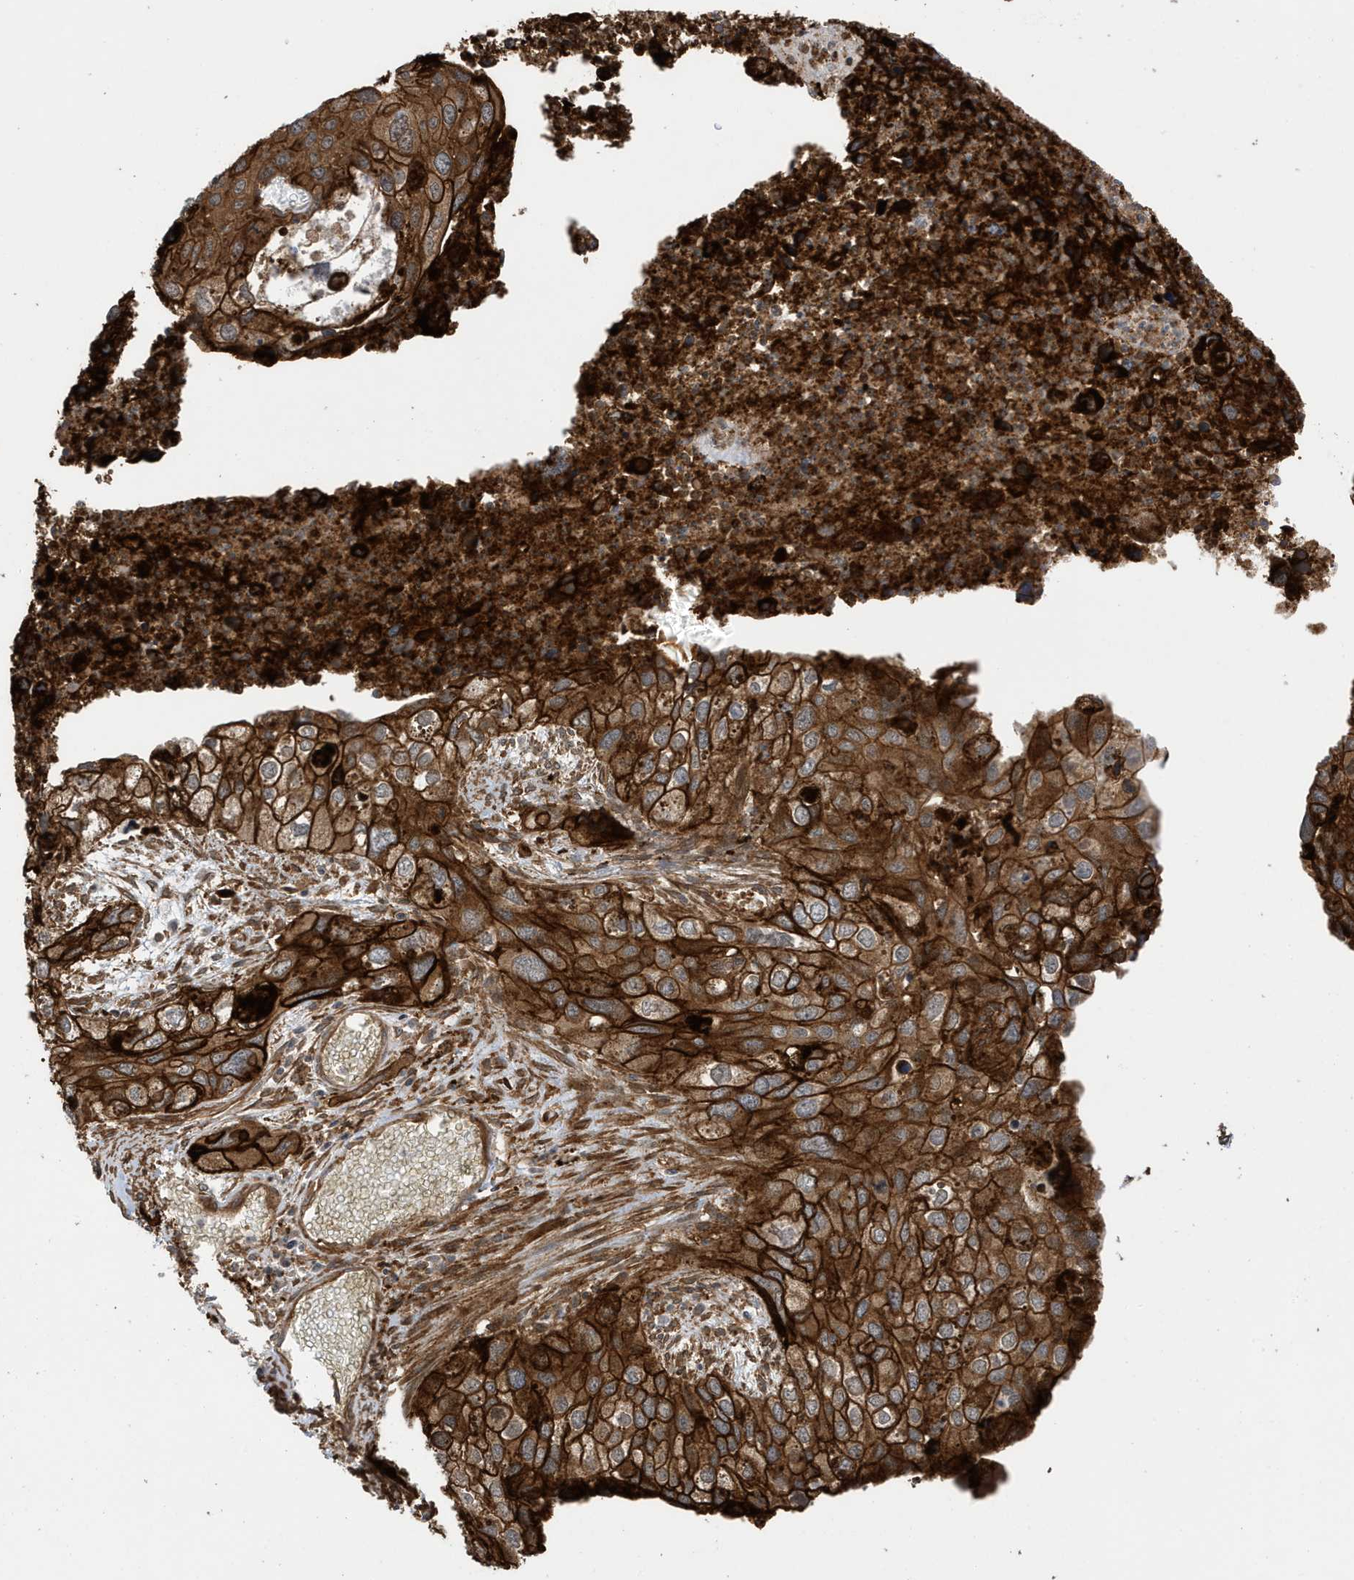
{"staining": {"intensity": "strong", "quantity": ">75%", "location": "cytoplasmic/membranous"}, "tissue": "cervical cancer", "cell_type": "Tumor cells", "image_type": "cancer", "snomed": [{"axis": "morphology", "description": "Squamous cell carcinoma, NOS"}, {"axis": "topography", "description": "Cervix"}], "caption": "Immunohistochemistry staining of squamous cell carcinoma (cervical), which reveals high levels of strong cytoplasmic/membranous staining in about >75% of tumor cells indicating strong cytoplasmic/membranous protein positivity. The staining was performed using DAB (brown) for protein detection and nuclei were counterstained in hematoxylin (blue).", "gene": "CDC42EP3", "patient": {"sex": "female", "age": 55}}